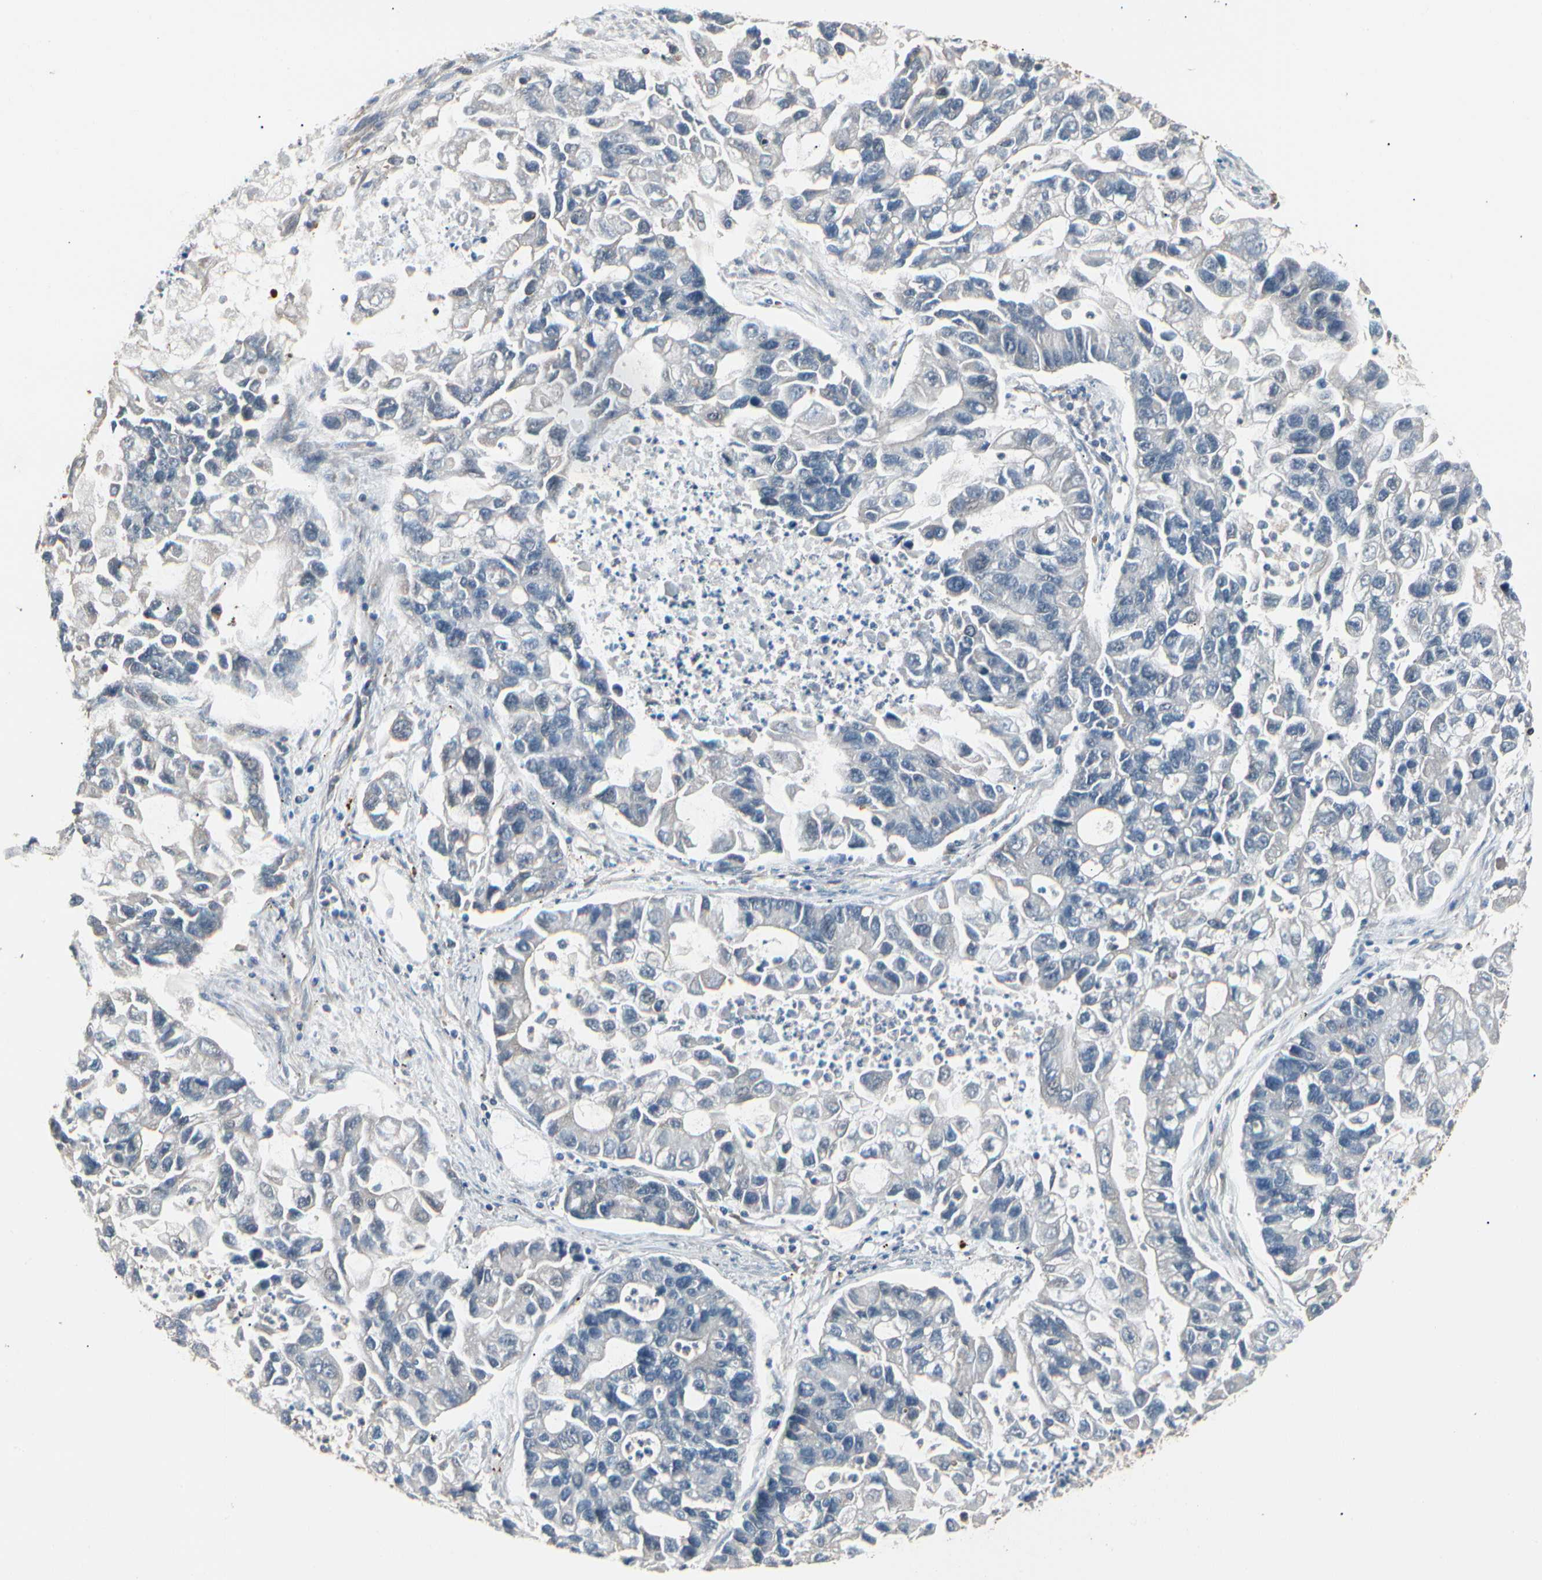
{"staining": {"intensity": "weak", "quantity": "<25%", "location": "cytoplasmic/membranous"}, "tissue": "lung cancer", "cell_type": "Tumor cells", "image_type": "cancer", "snomed": [{"axis": "morphology", "description": "Adenocarcinoma, NOS"}, {"axis": "topography", "description": "Lung"}], "caption": "The histopathology image shows no significant staining in tumor cells of adenocarcinoma (lung).", "gene": "MAPK13", "patient": {"sex": "female", "age": 51}}